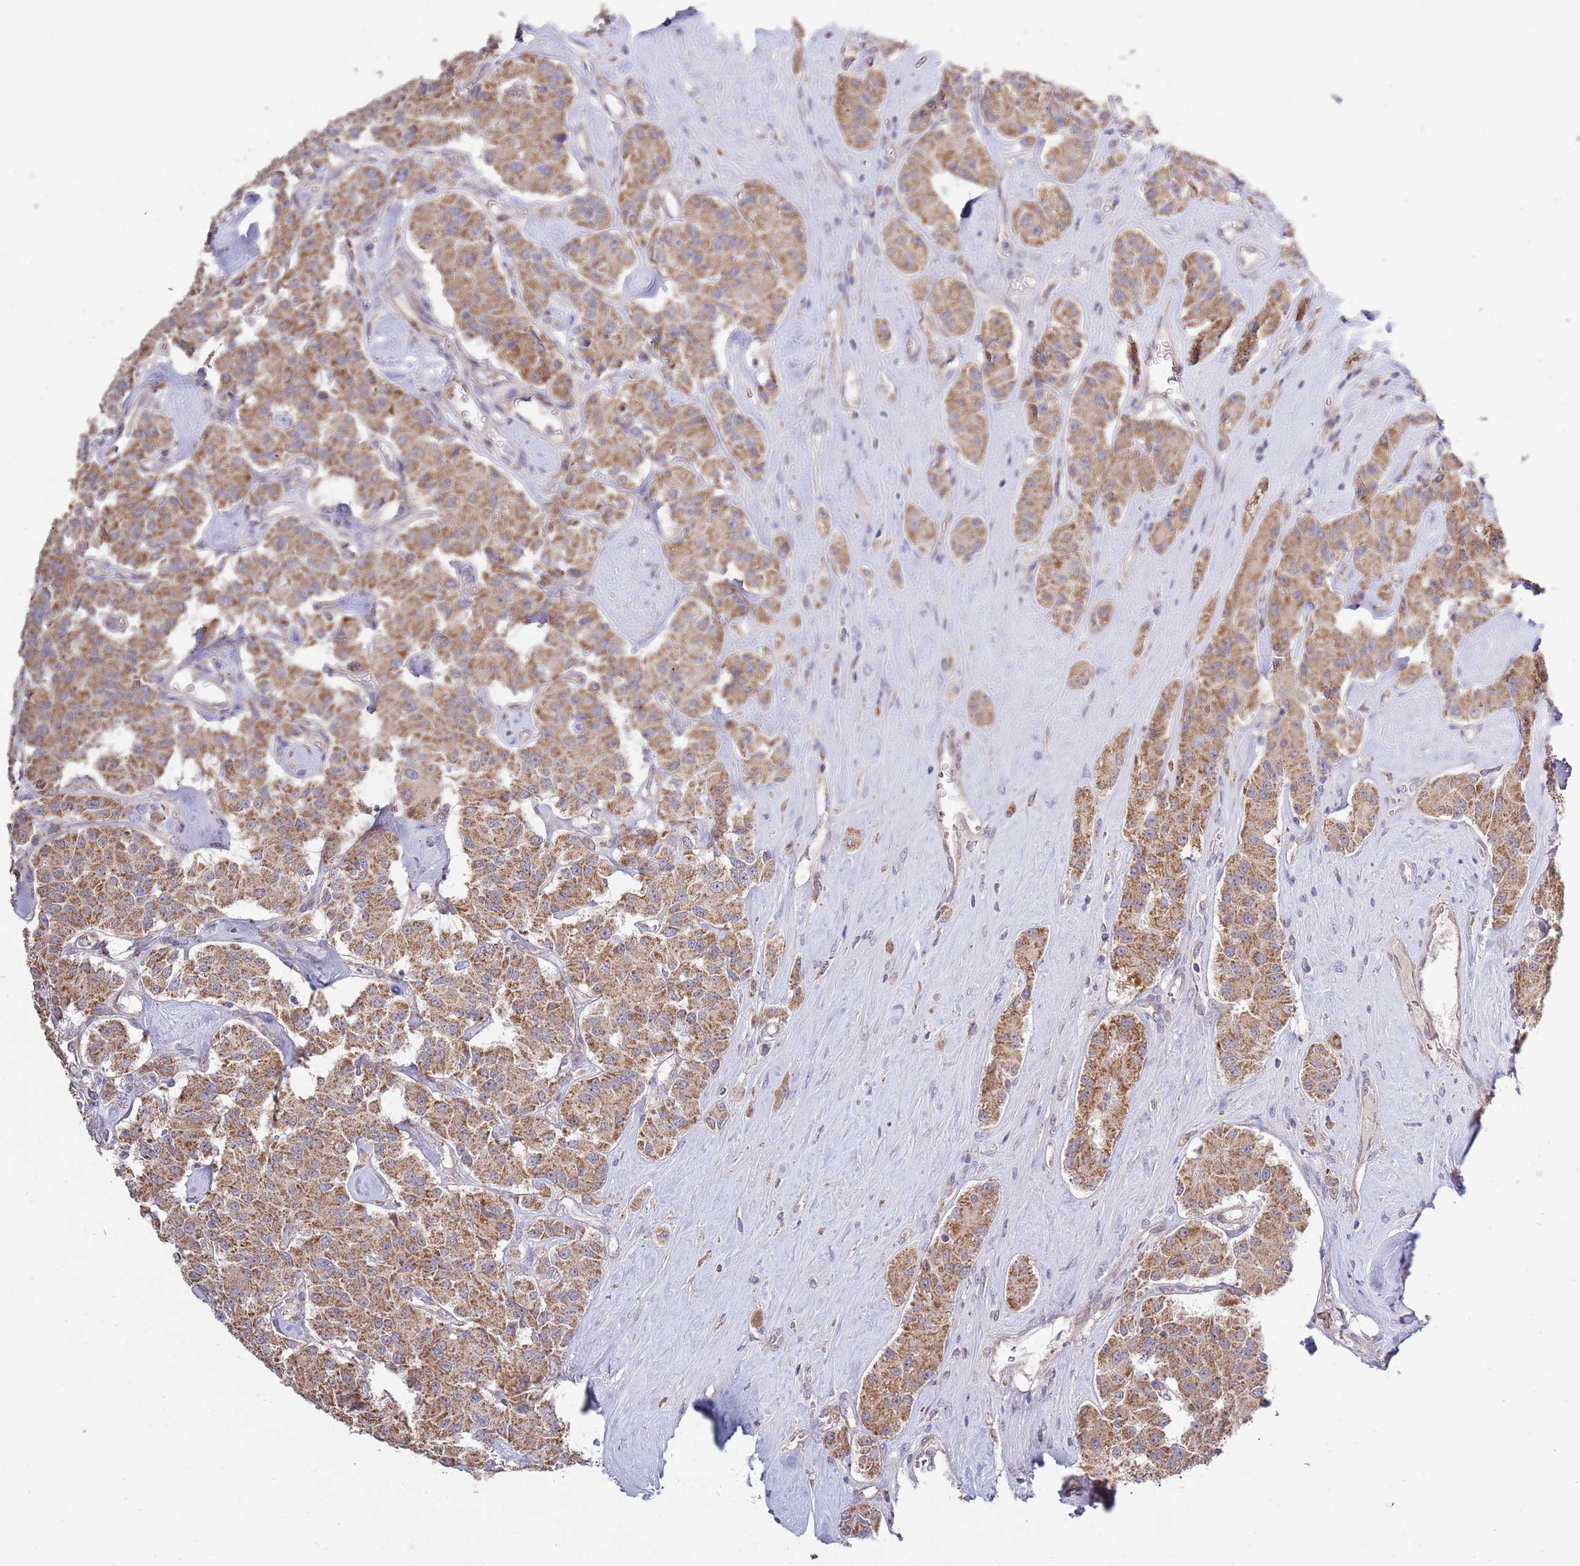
{"staining": {"intensity": "moderate", "quantity": ">75%", "location": "cytoplasmic/membranous"}, "tissue": "carcinoid", "cell_type": "Tumor cells", "image_type": "cancer", "snomed": [{"axis": "morphology", "description": "Carcinoid, malignant, NOS"}, {"axis": "topography", "description": "Pancreas"}], "caption": "A brown stain labels moderate cytoplasmic/membranous staining of a protein in human malignant carcinoid tumor cells.", "gene": "IVD", "patient": {"sex": "male", "age": 41}}